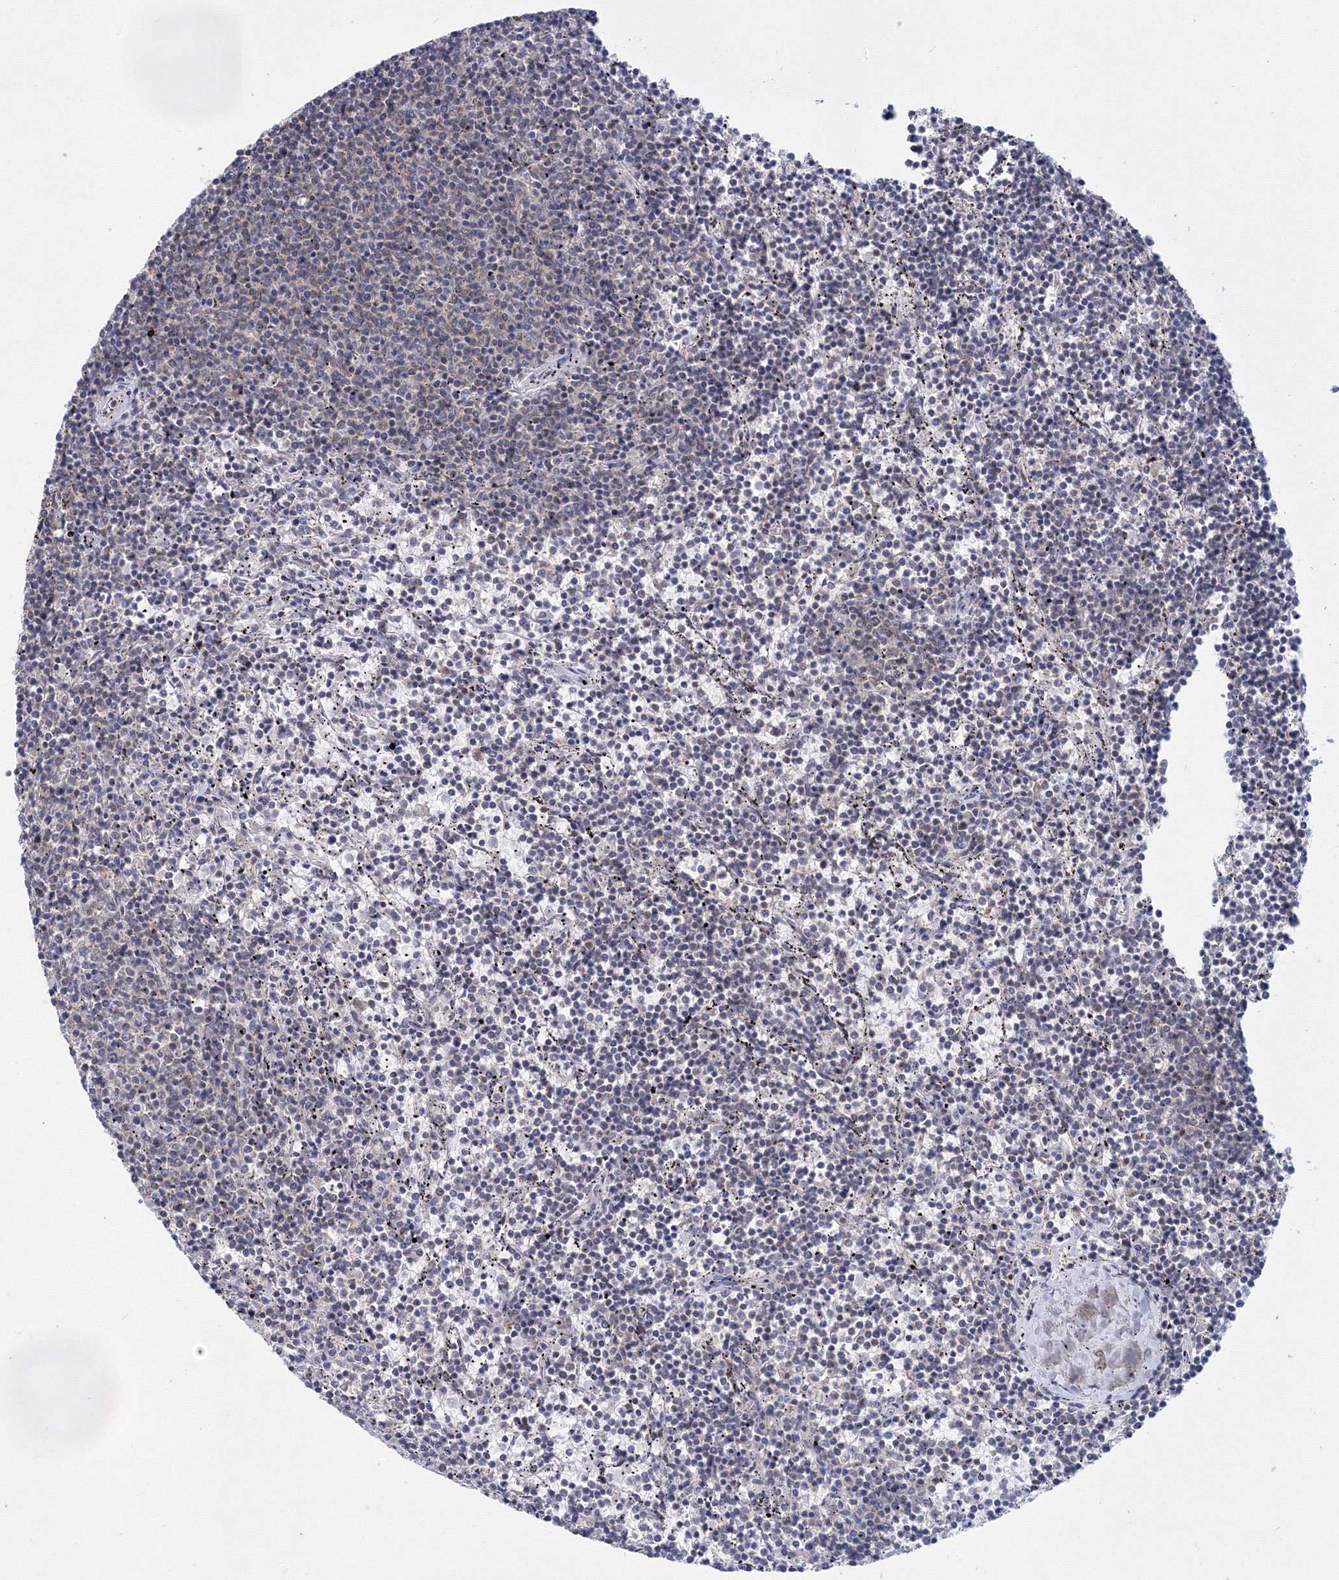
{"staining": {"intensity": "negative", "quantity": "none", "location": "none"}, "tissue": "lymphoma", "cell_type": "Tumor cells", "image_type": "cancer", "snomed": [{"axis": "morphology", "description": "Malignant lymphoma, non-Hodgkin's type, Low grade"}, {"axis": "topography", "description": "Spleen"}], "caption": "Tumor cells are negative for brown protein staining in low-grade malignant lymphoma, non-Hodgkin's type.", "gene": "SF3B6", "patient": {"sex": "female", "age": 50}}